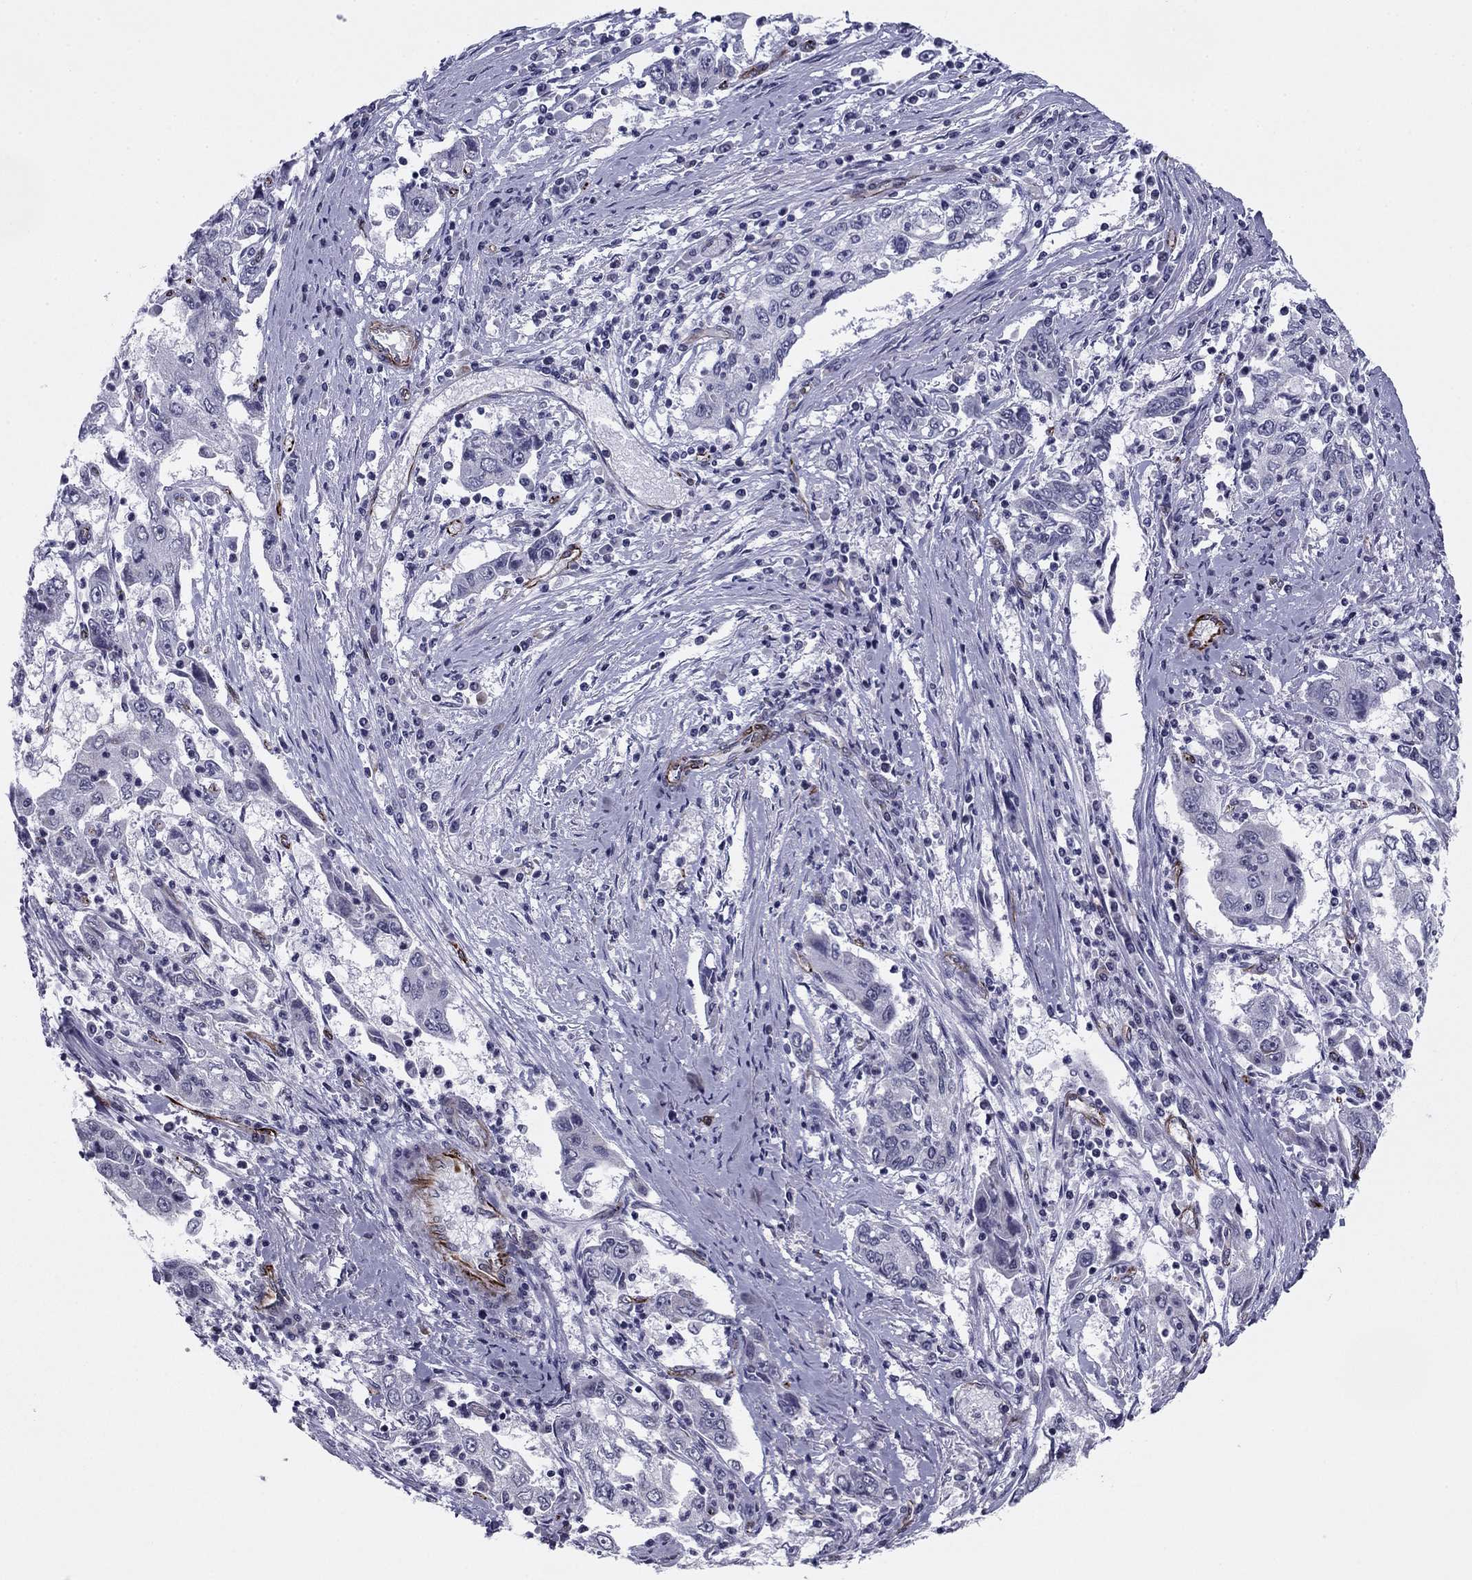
{"staining": {"intensity": "negative", "quantity": "none", "location": "none"}, "tissue": "cervical cancer", "cell_type": "Tumor cells", "image_type": "cancer", "snomed": [{"axis": "morphology", "description": "Squamous cell carcinoma, NOS"}, {"axis": "topography", "description": "Cervix"}], "caption": "Tumor cells show no significant staining in cervical cancer (squamous cell carcinoma). (Brightfield microscopy of DAB IHC at high magnification).", "gene": "ANKS4B", "patient": {"sex": "female", "age": 36}}